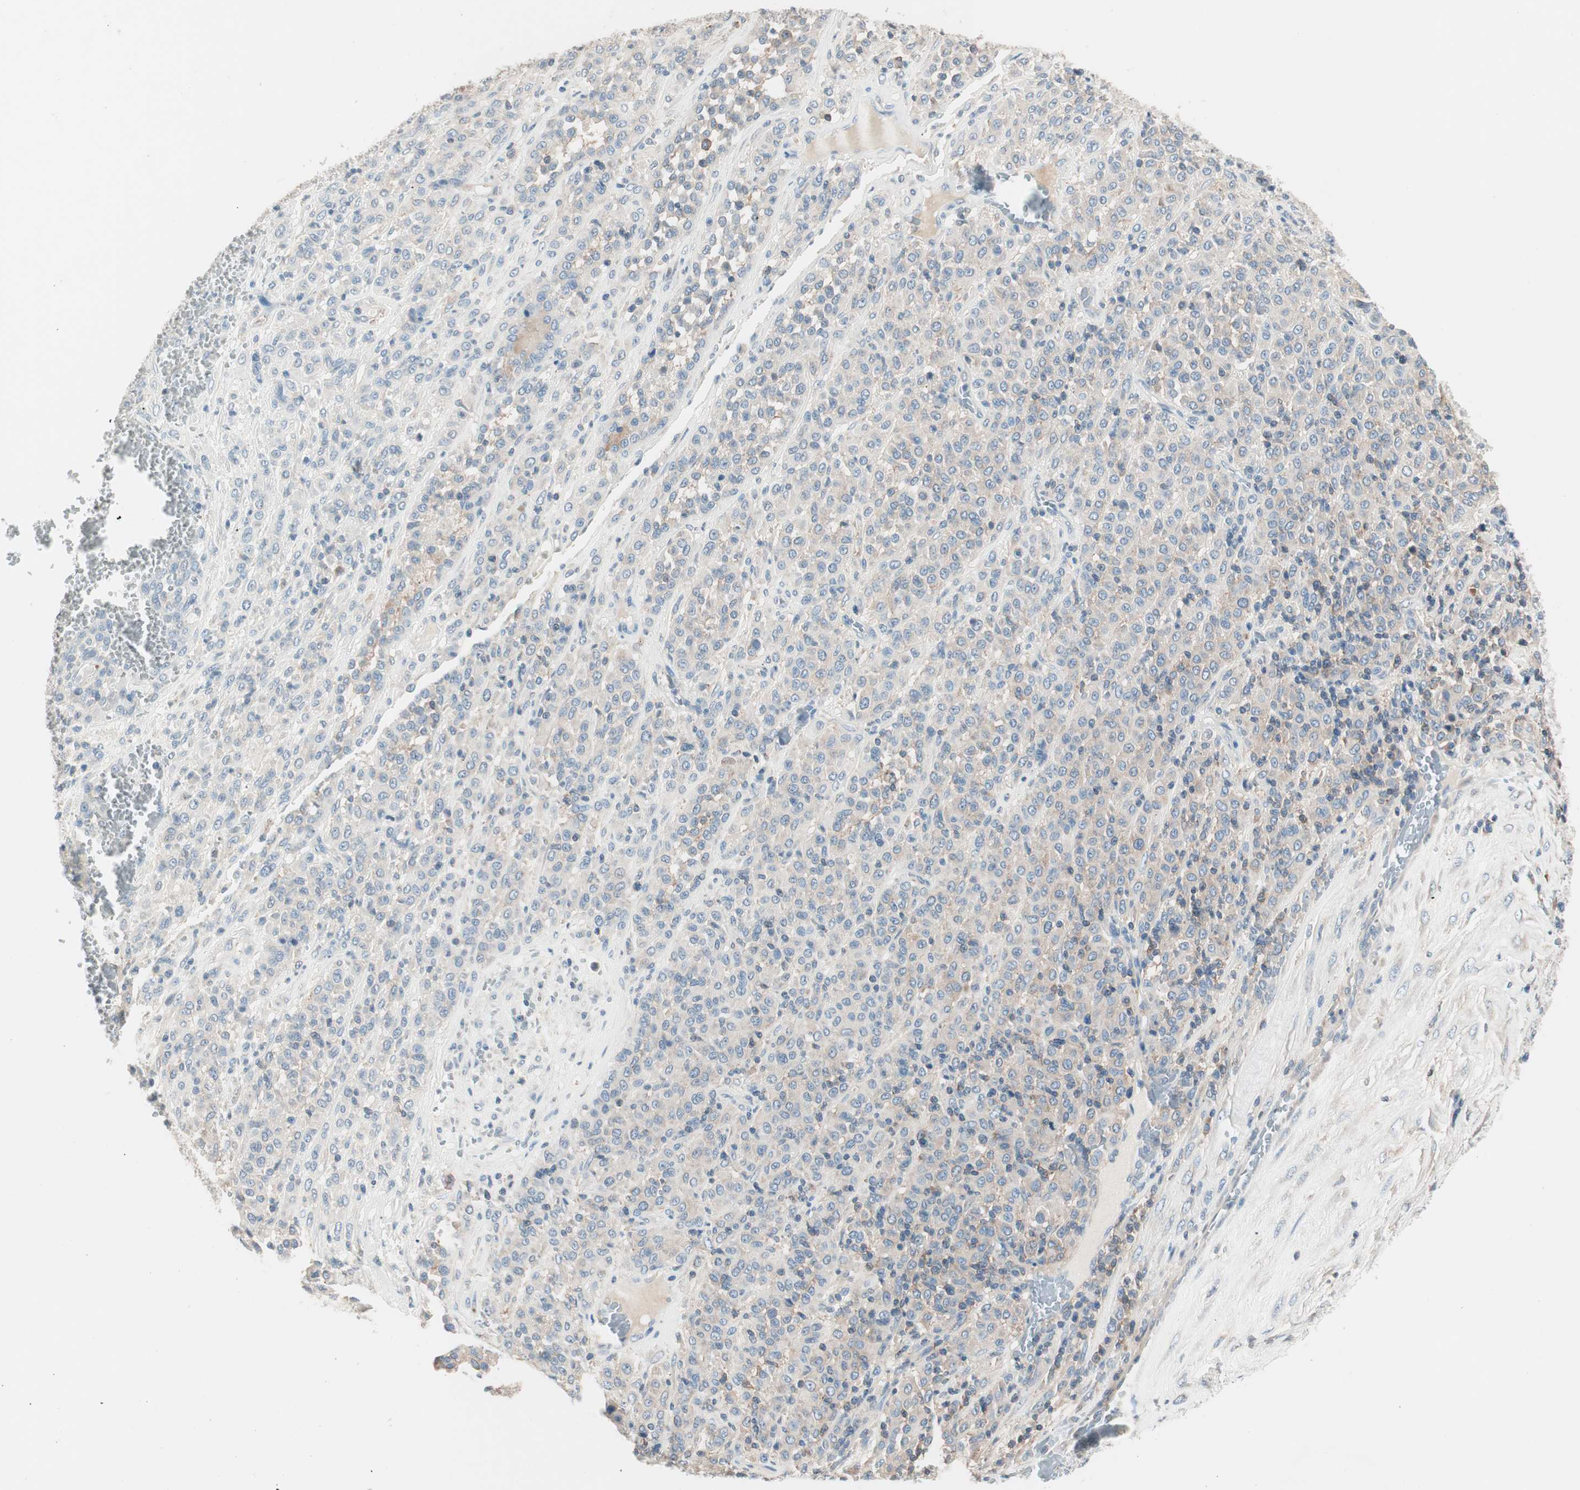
{"staining": {"intensity": "weak", "quantity": "25%-75%", "location": "cytoplasmic/membranous"}, "tissue": "melanoma", "cell_type": "Tumor cells", "image_type": "cancer", "snomed": [{"axis": "morphology", "description": "Malignant melanoma, Metastatic site"}, {"axis": "topography", "description": "Pancreas"}], "caption": "The photomicrograph shows staining of melanoma, revealing weak cytoplasmic/membranous protein staining (brown color) within tumor cells.", "gene": "RAD54B", "patient": {"sex": "female", "age": 30}}